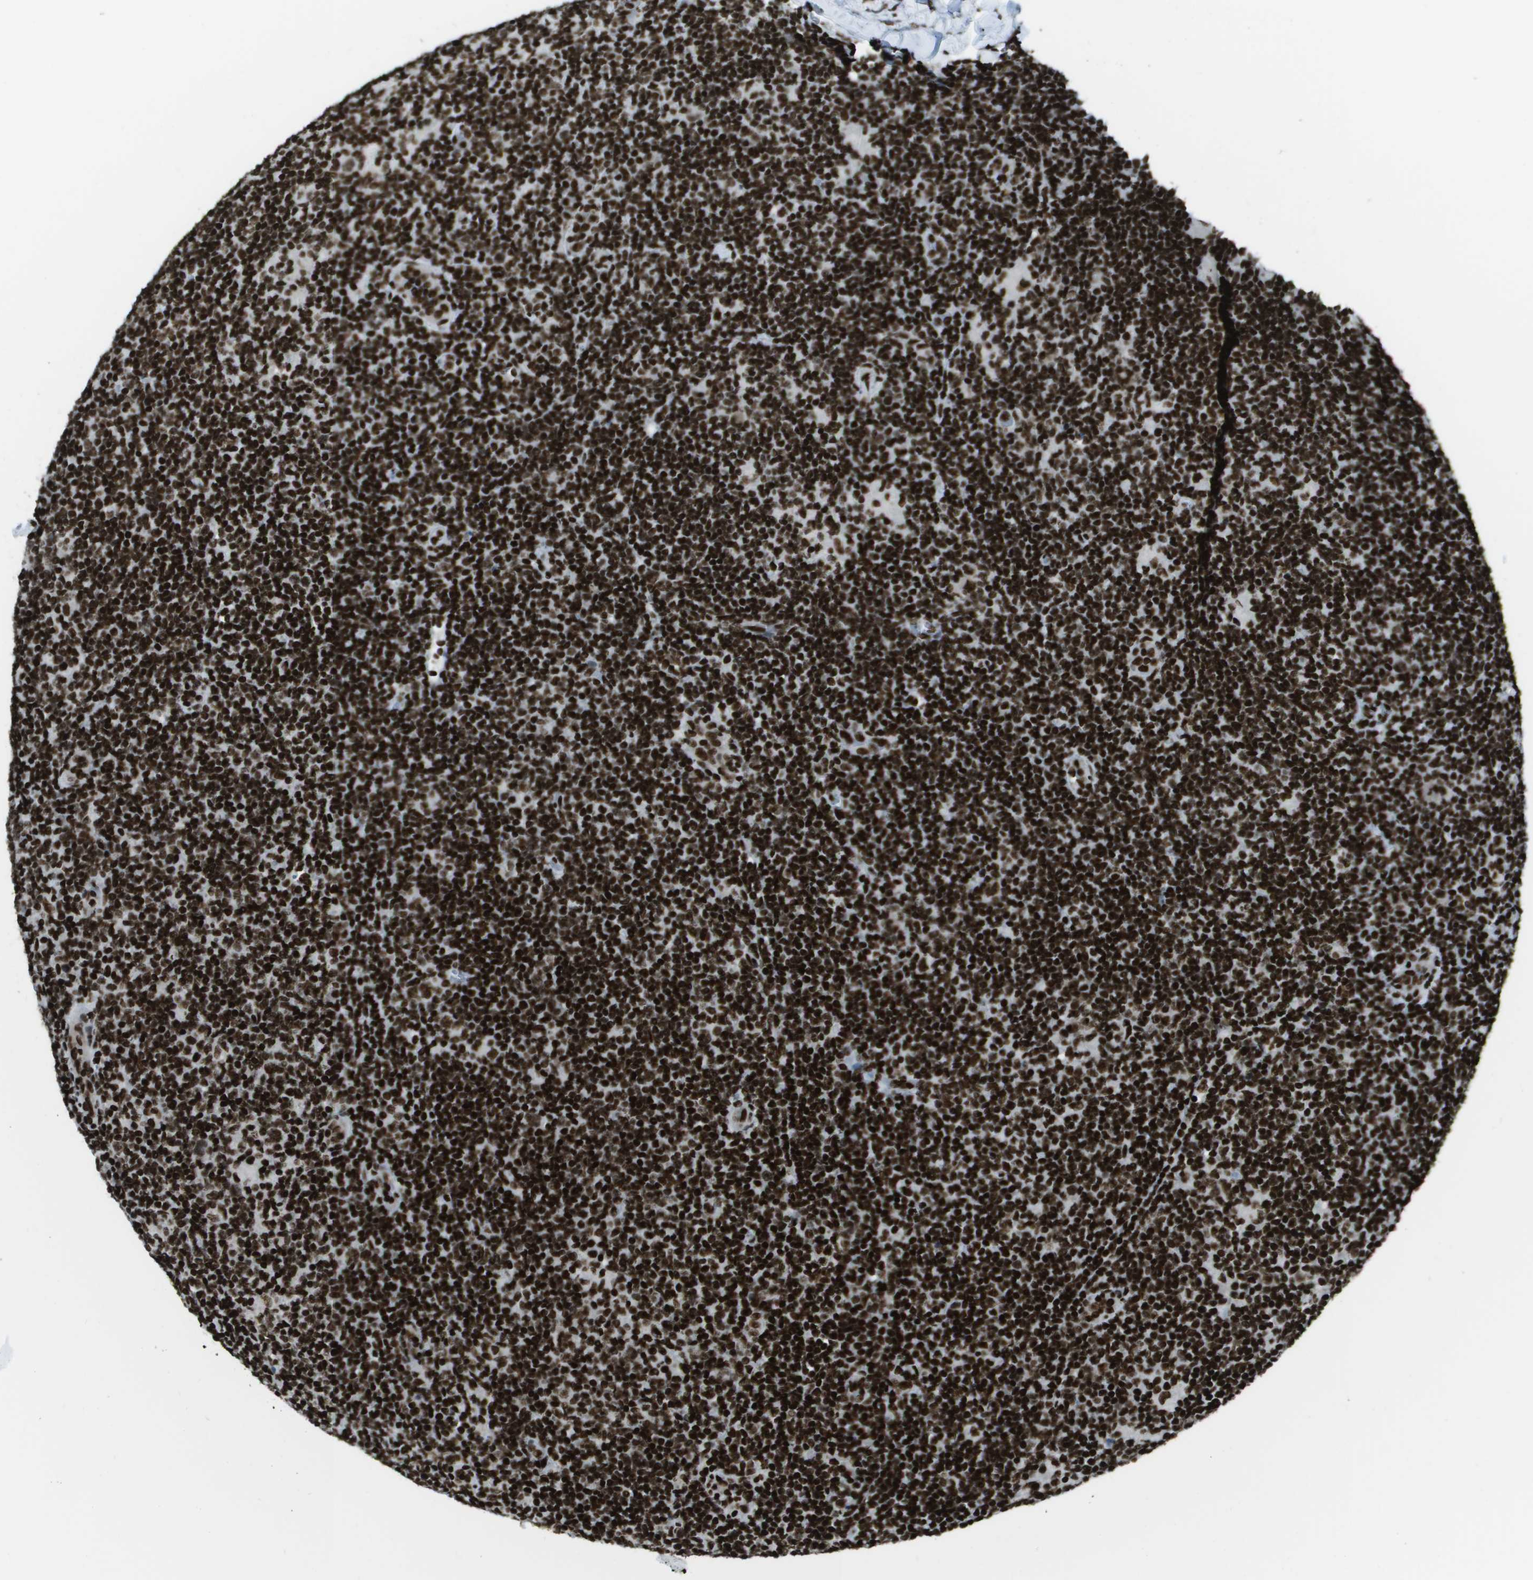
{"staining": {"intensity": "strong", "quantity": ">75%", "location": "nuclear"}, "tissue": "lymphoma", "cell_type": "Tumor cells", "image_type": "cancer", "snomed": [{"axis": "morphology", "description": "Hodgkin's disease, NOS"}, {"axis": "topography", "description": "Lymph node"}], "caption": "Tumor cells reveal strong nuclear staining in about >75% of cells in Hodgkin's disease.", "gene": "GLYR1", "patient": {"sex": "female", "age": 57}}